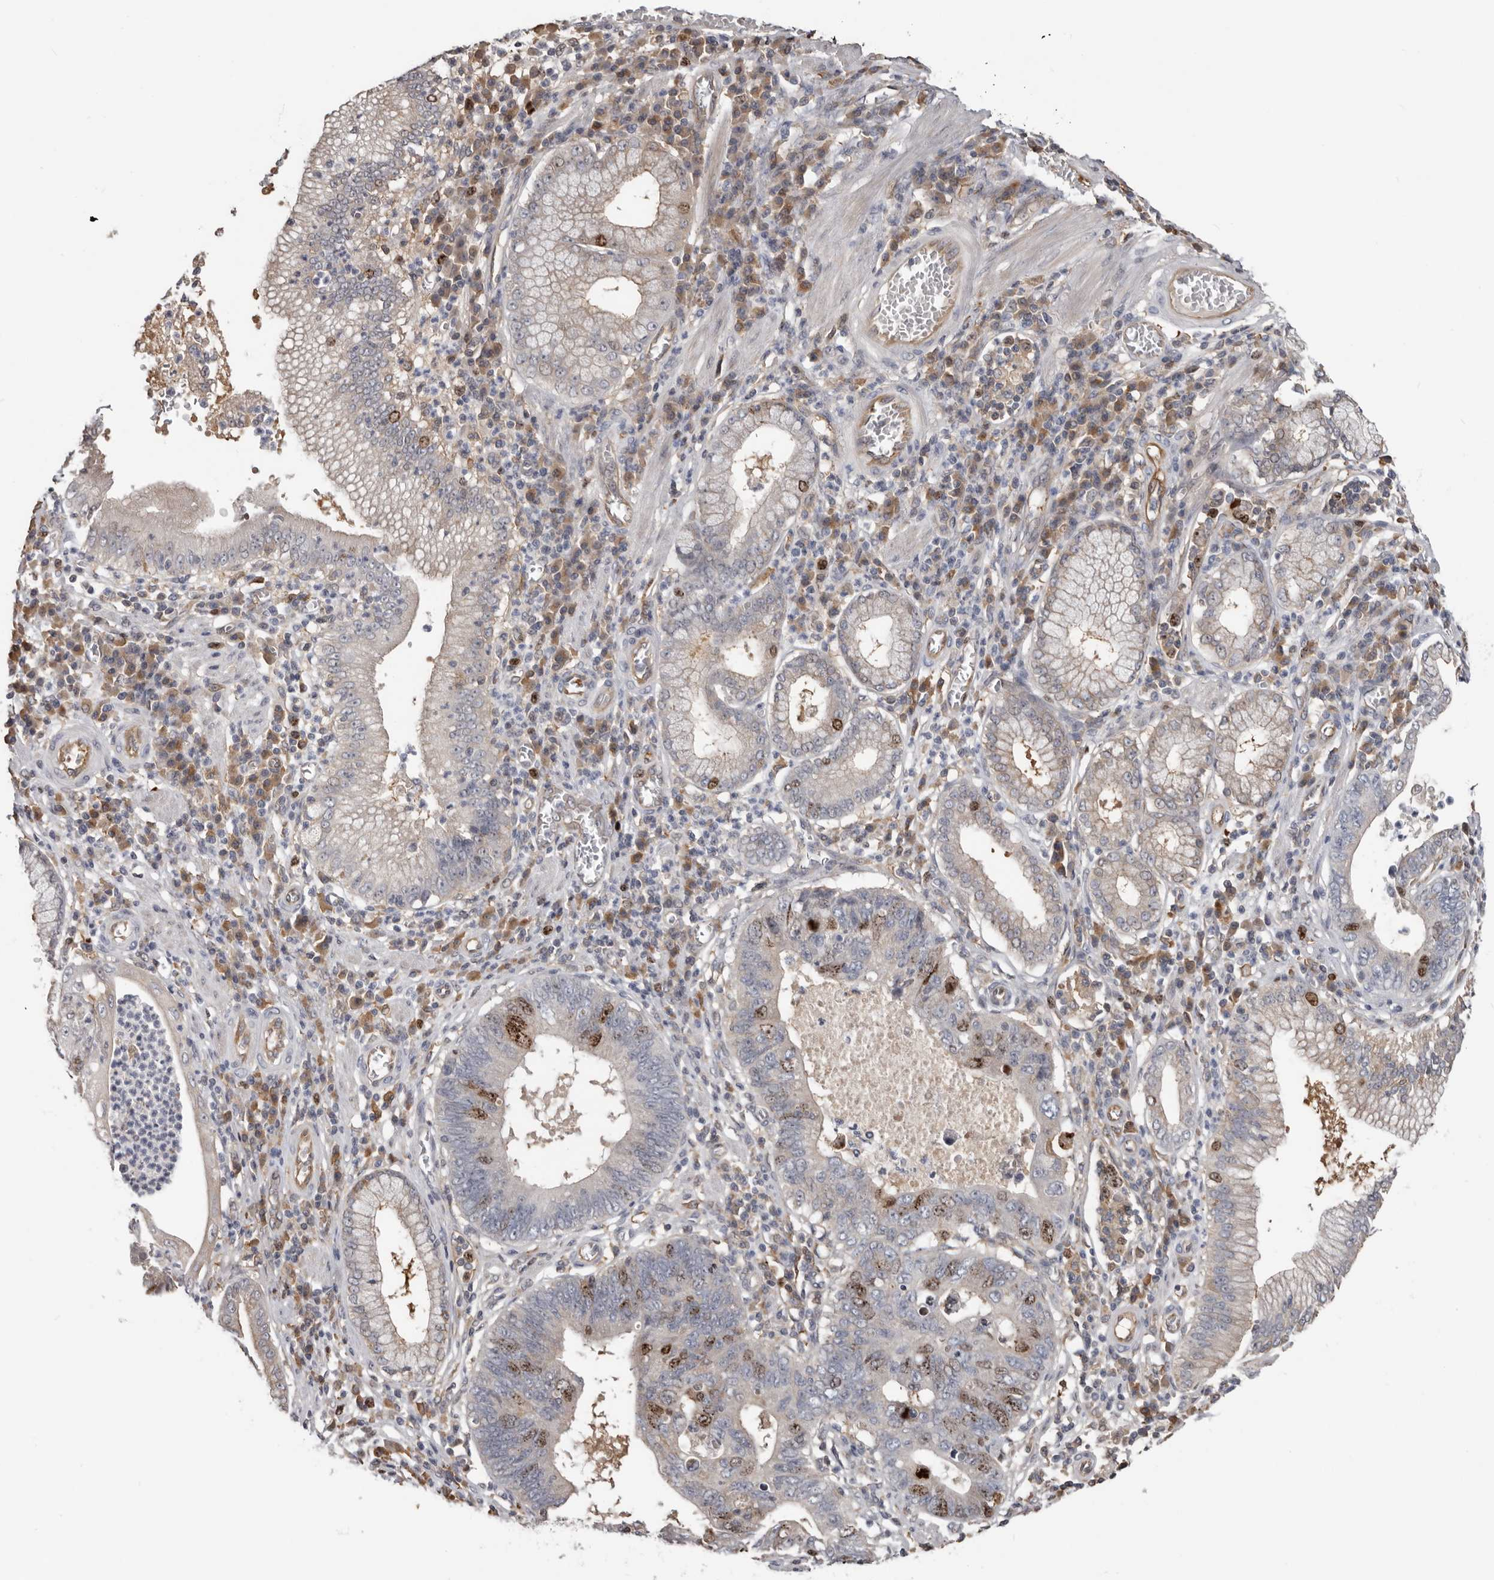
{"staining": {"intensity": "moderate", "quantity": "25%-75%", "location": "nuclear"}, "tissue": "stomach cancer", "cell_type": "Tumor cells", "image_type": "cancer", "snomed": [{"axis": "morphology", "description": "Adenocarcinoma, NOS"}, {"axis": "topography", "description": "Stomach"}], "caption": "A brown stain labels moderate nuclear positivity of a protein in adenocarcinoma (stomach) tumor cells.", "gene": "CDCA8", "patient": {"sex": "male", "age": 59}}